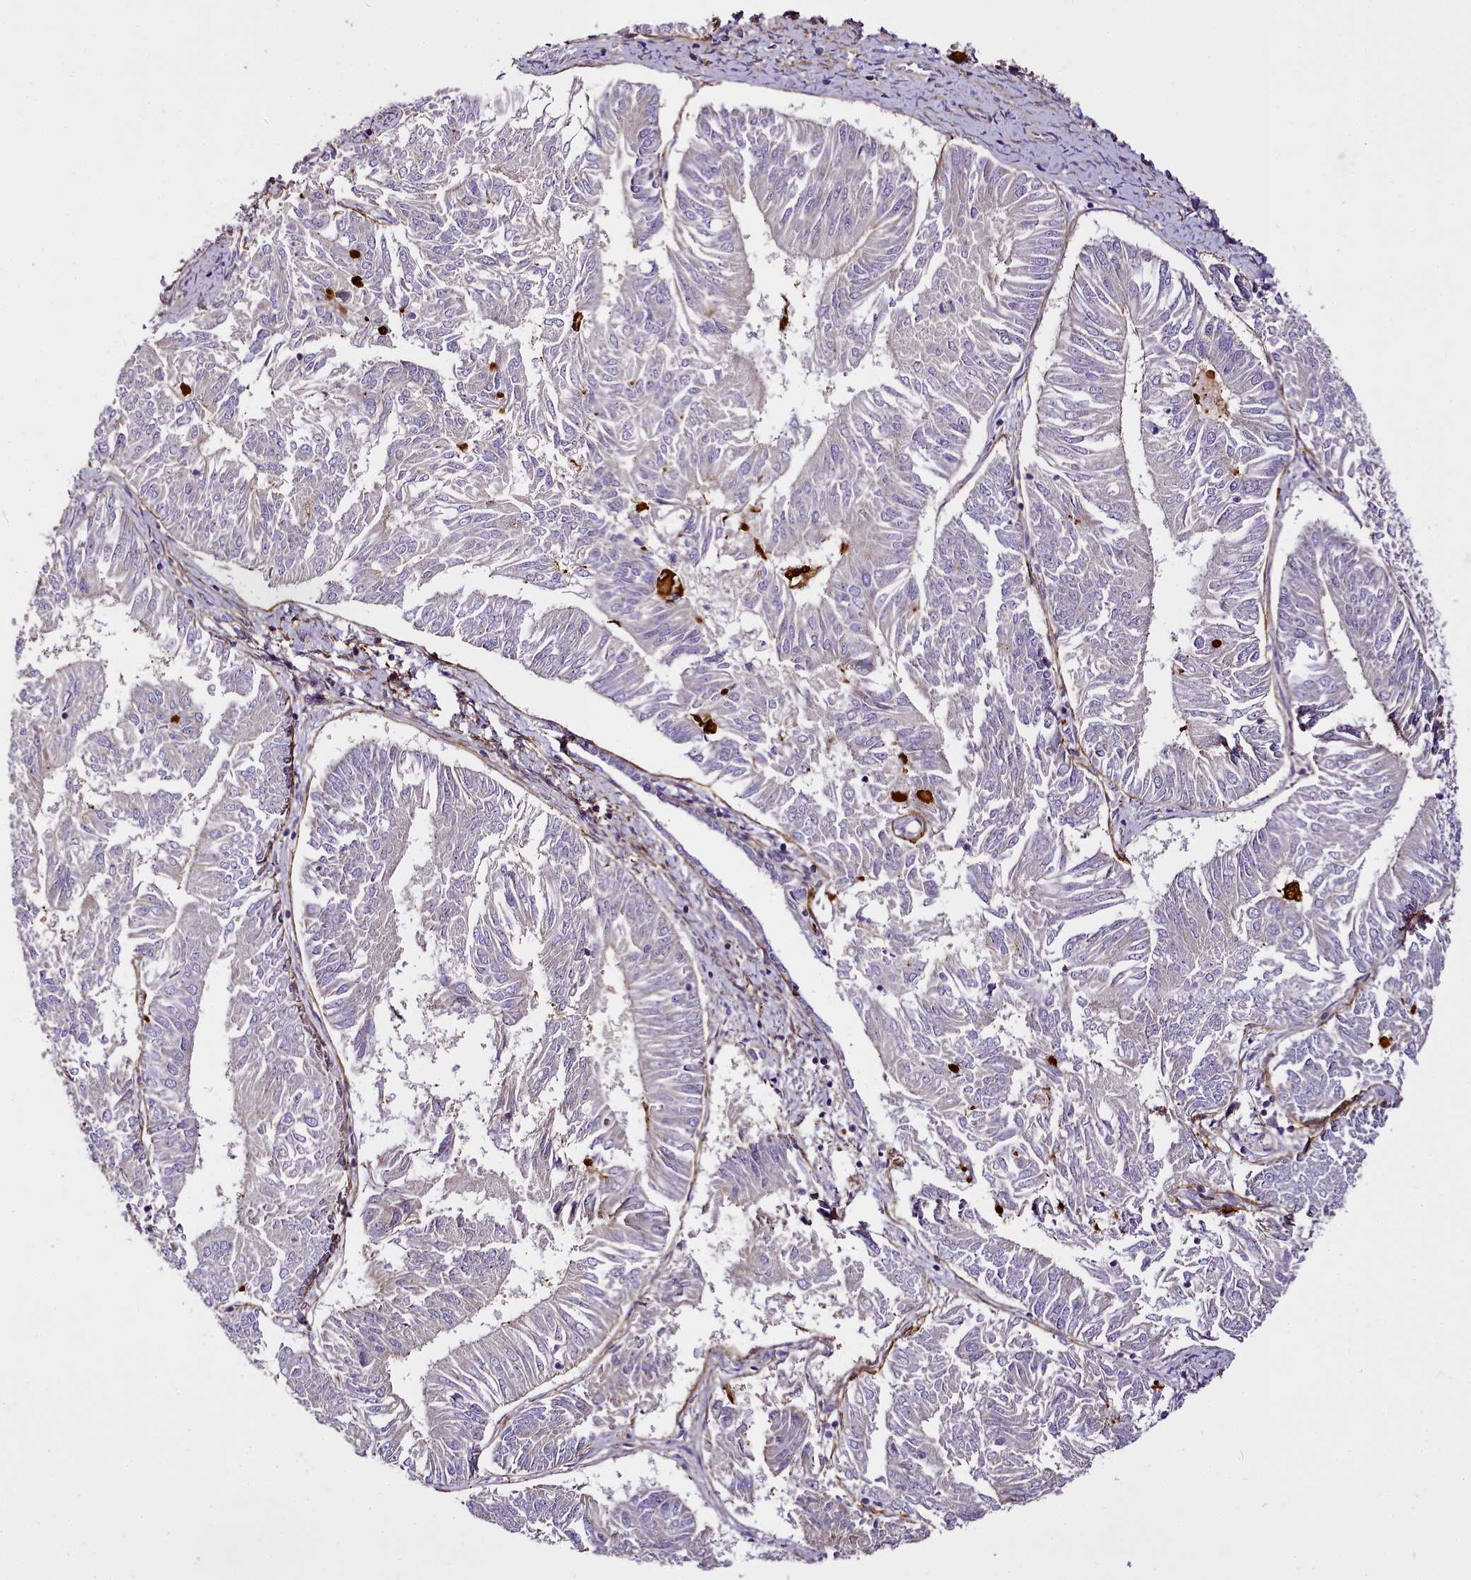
{"staining": {"intensity": "negative", "quantity": "none", "location": "none"}, "tissue": "endometrial cancer", "cell_type": "Tumor cells", "image_type": "cancer", "snomed": [{"axis": "morphology", "description": "Adenocarcinoma, NOS"}, {"axis": "topography", "description": "Endometrium"}], "caption": "This is an immunohistochemistry histopathology image of human endometrial cancer. There is no expression in tumor cells.", "gene": "NBPF1", "patient": {"sex": "female", "age": 58}}